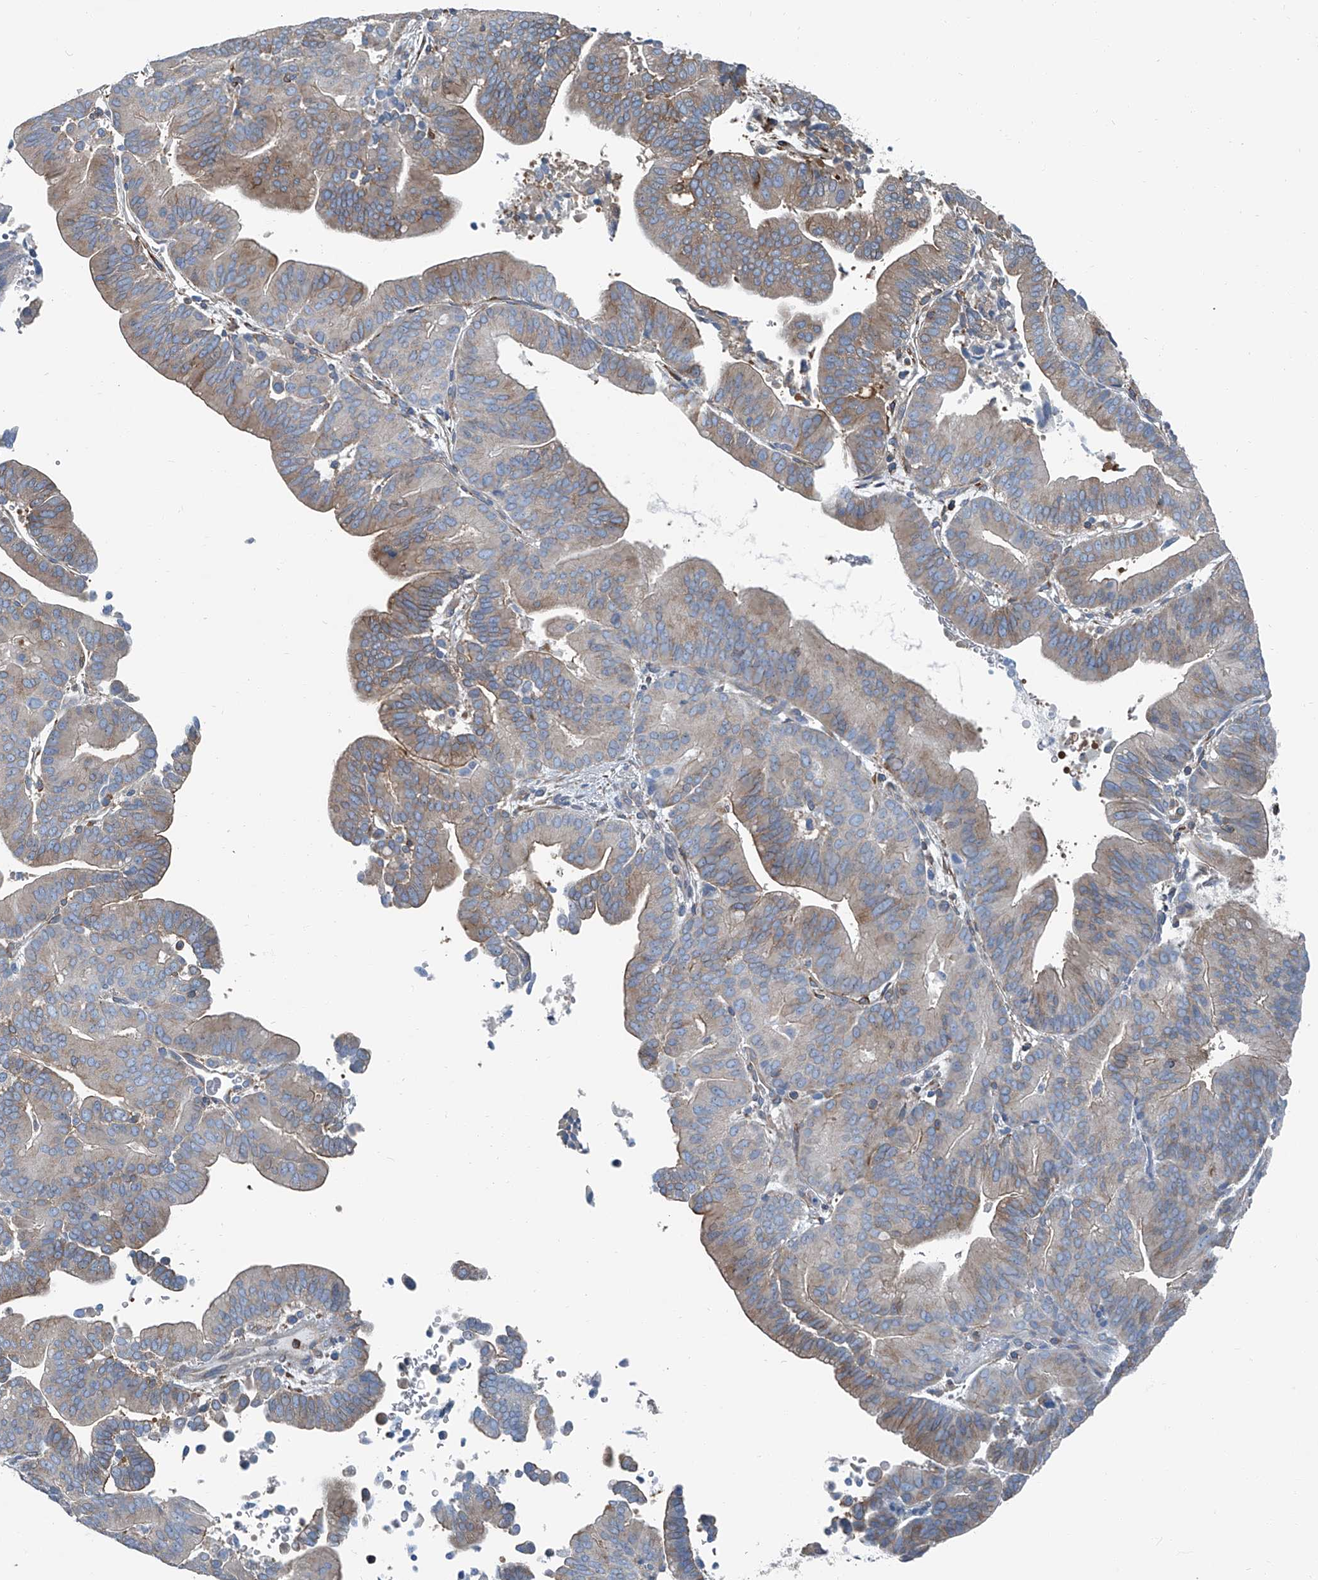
{"staining": {"intensity": "weak", "quantity": "<25%", "location": "cytoplasmic/membranous"}, "tissue": "liver cancer", "cell_type": "Tumor cells", "image_type": "cancer", "snomed": [{"axis": "morphology", "description": "Cholangiocarcinoma"}, {"axis": "topography", "description": "Liver"}], "caption": "The photomicrograph demonstrates no significant staining in tumor cells of liver cholangiocarcinoma.", "gene": "SEPTIN7", "patient": {"sex": "female", "age": 75}}